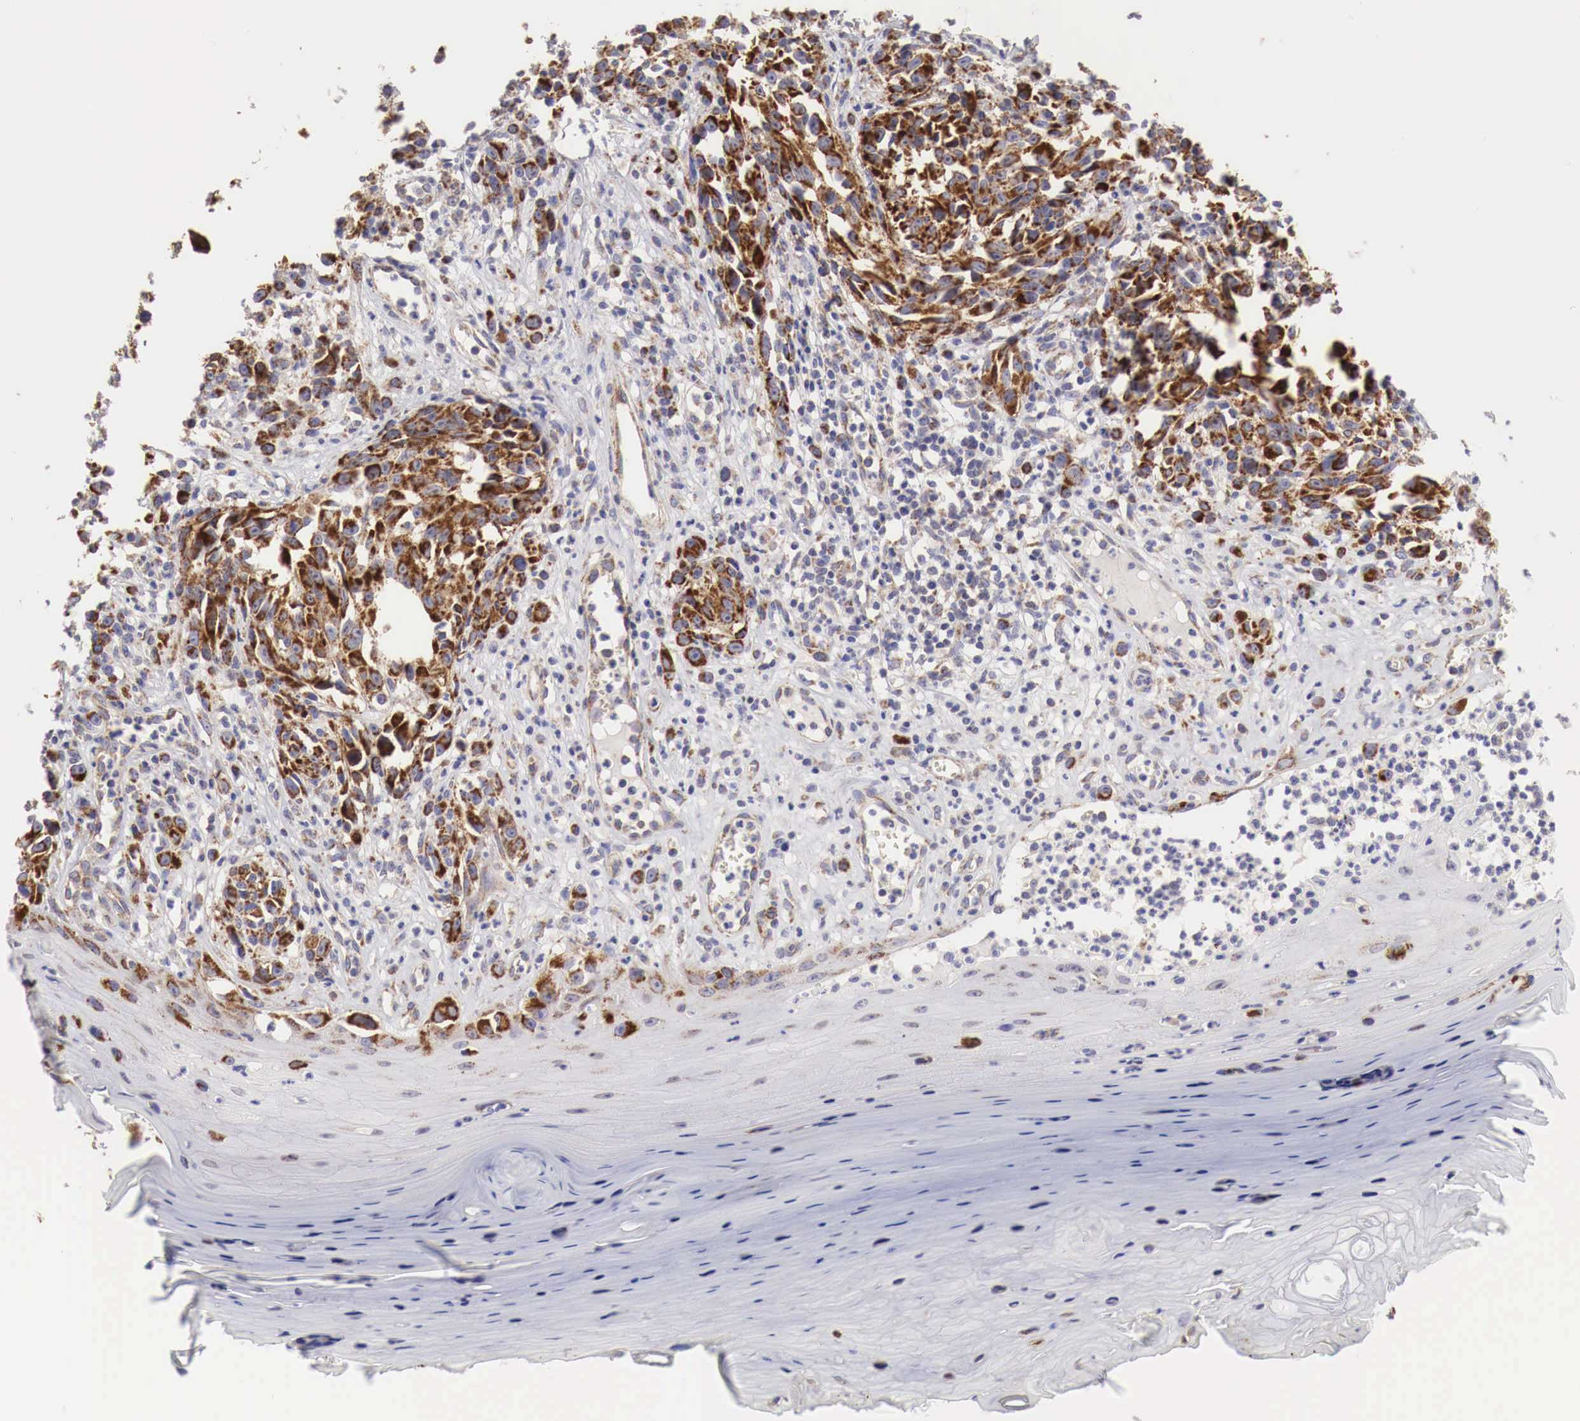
{"staining": {"intensity": "strong", "quantity": ">75%", "location": "cytoplasmic/membranous"}, "tissue": "melanoma", "cell_type": "Tumor cells", "image_type": "cancer", "snomed": [{"axis": "morphology", "description": "Malignant melanoma, NOS"}, {"axis": "topography", "description": "Skin"}], "caption": "About >75% of tumor cells in human malignant melanoma reveal strong cytoplasmic/membranous protein positivity as visualized by brown immunohistochemical staining.", "gene": "XPNPEP3", "patient": {"sex": "female", "age": 82}}